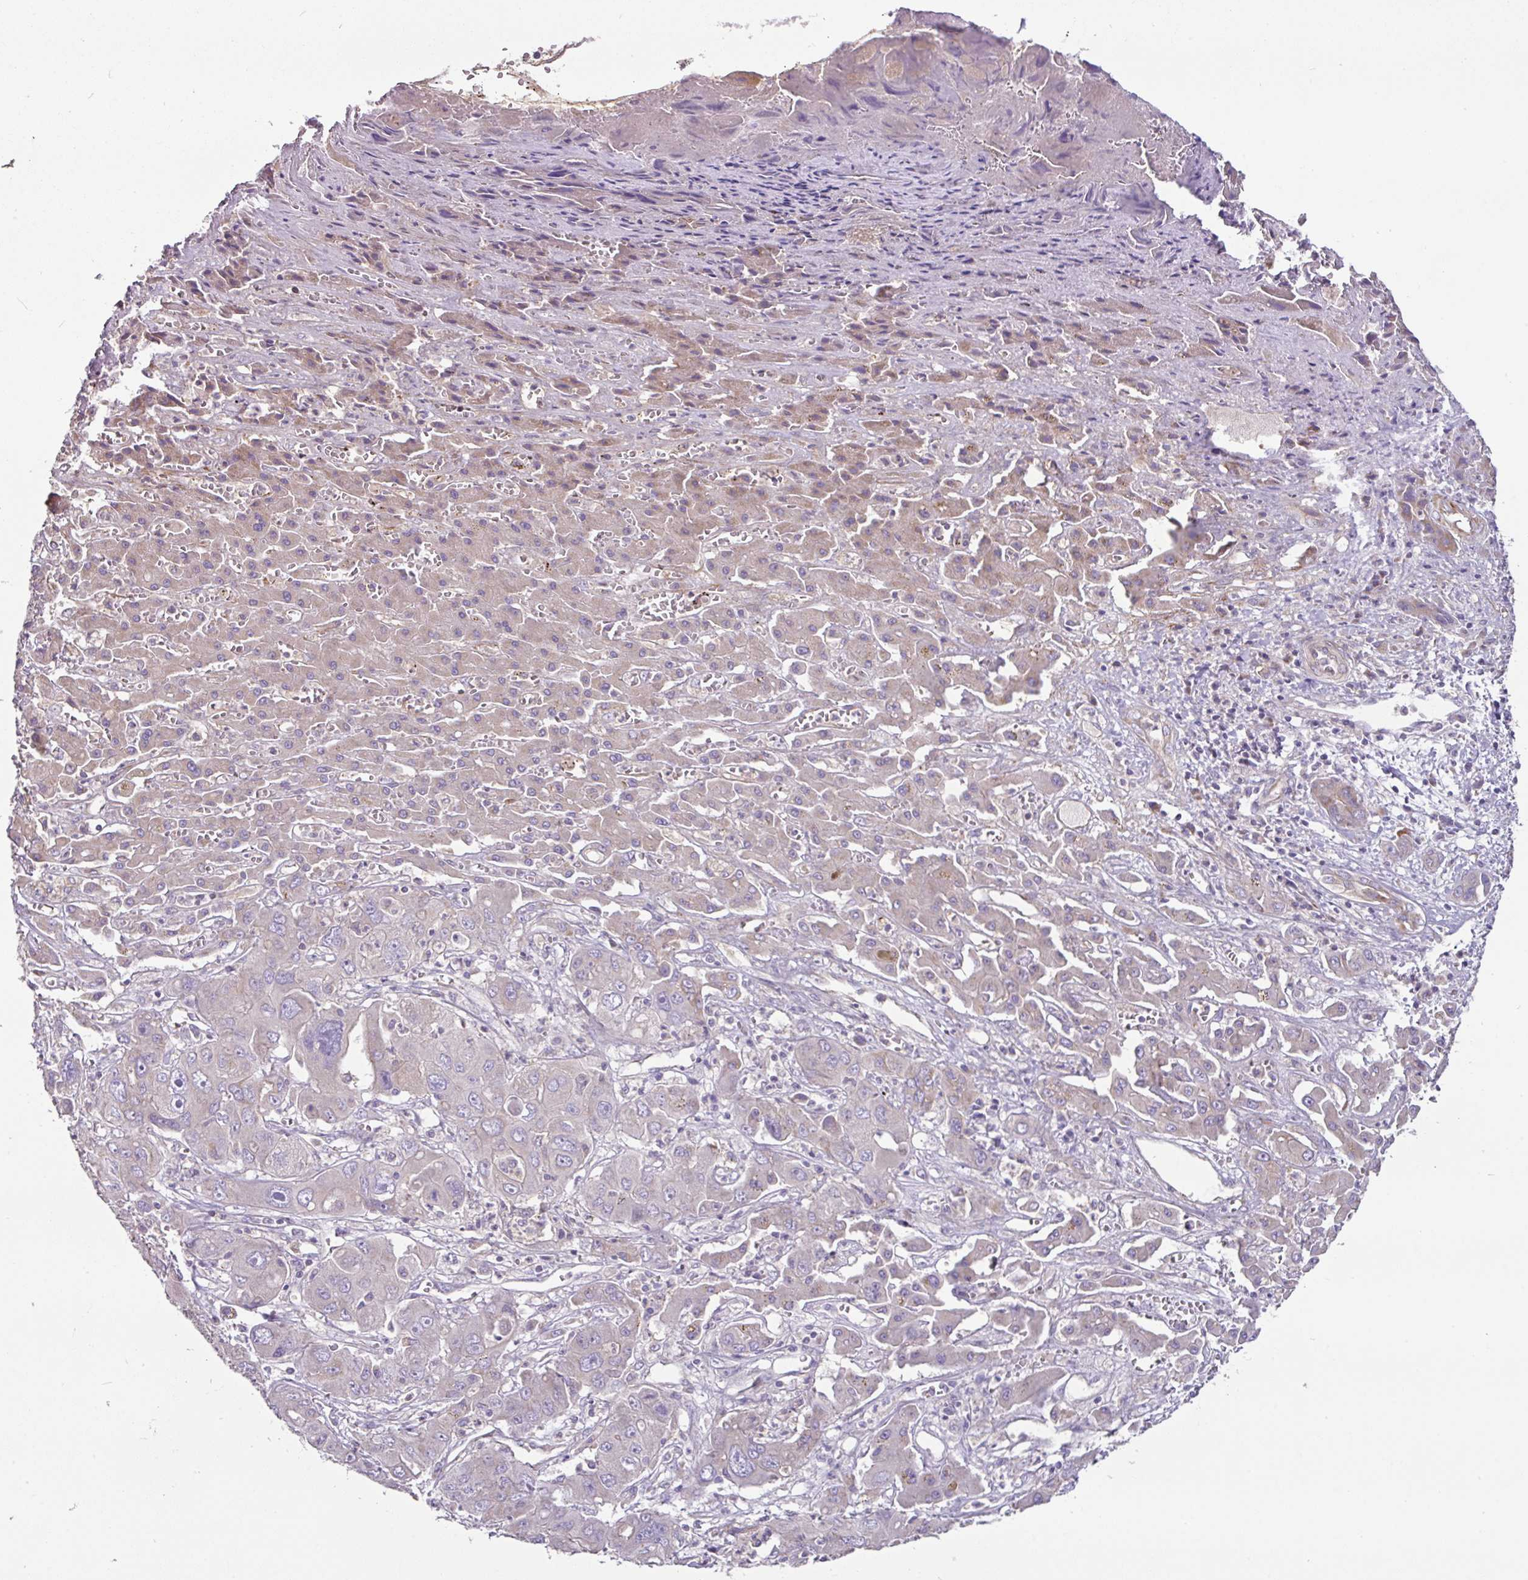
{"staining": {"intensity": "weak", "quantity": "<25%", "location": "cytoplasmic/membranous"}, "tissue": "liver cancer", "cell_type": "Tumor cells", "image_type": "cancer", "snomed": [{"axis": "morphology", "description": "Cholangiocarcinoma"}, {"axis": "topography", "description": "Liver"}], "caption": "The image demonstrates no staining of tumor cells in liver cholangiocarcinoma. (DAB (3,3'-diaminobenzidine) immunohistochemistry visualized using brightfield microscopy, high magnification).", "gene": "MRRF", "patient": {"sex": "male", "age": 67}}